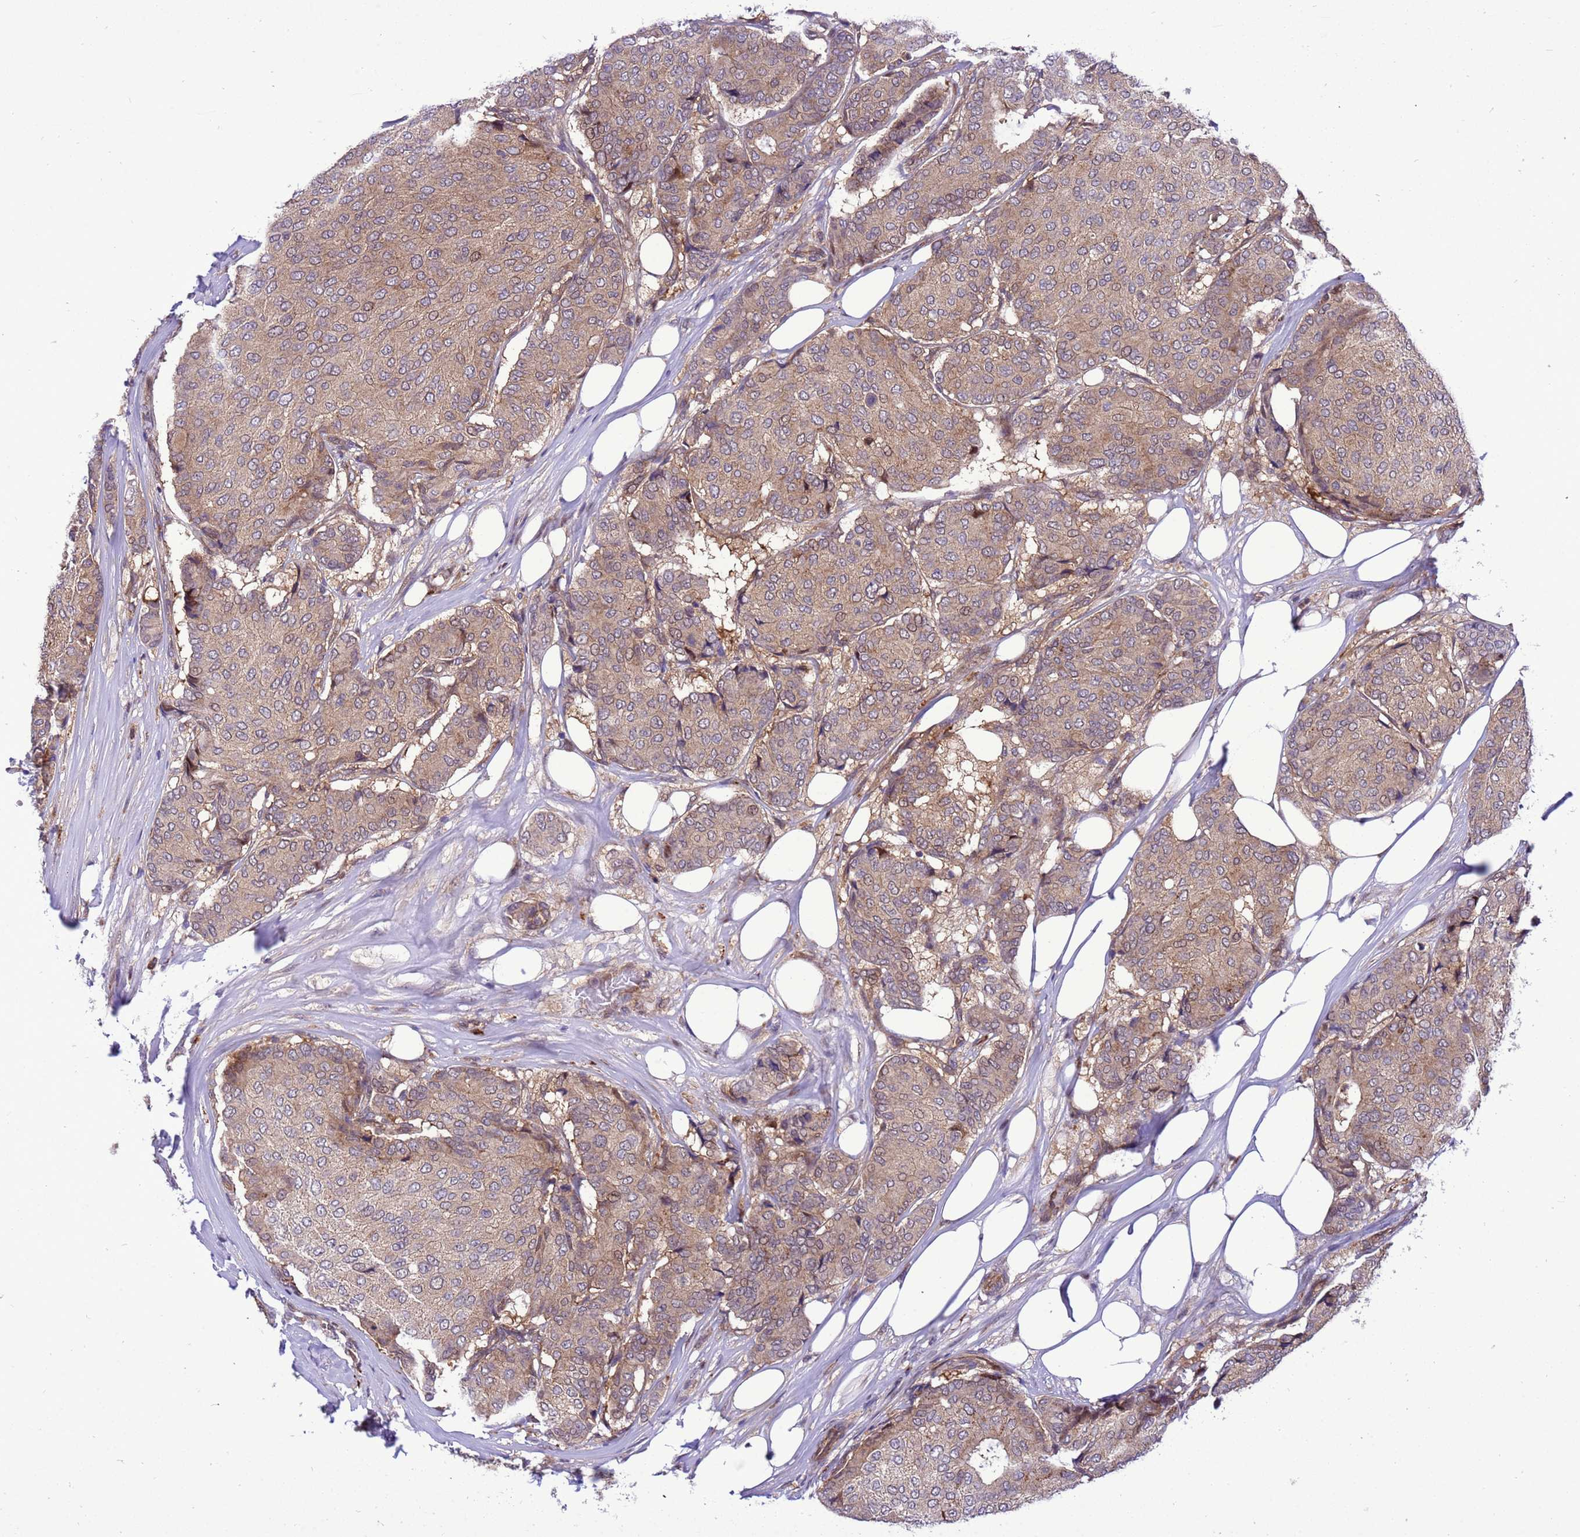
{"staining": {"intensity": "weak", "quantity": "25%-75%", "location": "cytoplasmic/membranous,nuclear"}, "tissue": "breast cancer", "cell_type": "Tumor cells", "image_type": "cancer", "snomed": [{"axis": "morphology", "description": "Duct carcinoma"}, {"axis": "topography", "description": "Breast"}], "caption": "This photomicrograph reveals breast infiltrating ductal carcinoma stained with IHC to label a protein in brown. The cytoplasmic/membranous and nuclear of tumor cells show weak positivity for the protein. Nuclei are counter-stained blue.", "gene": "RASD1", "patient": {"sex": "female", "age": 75}}